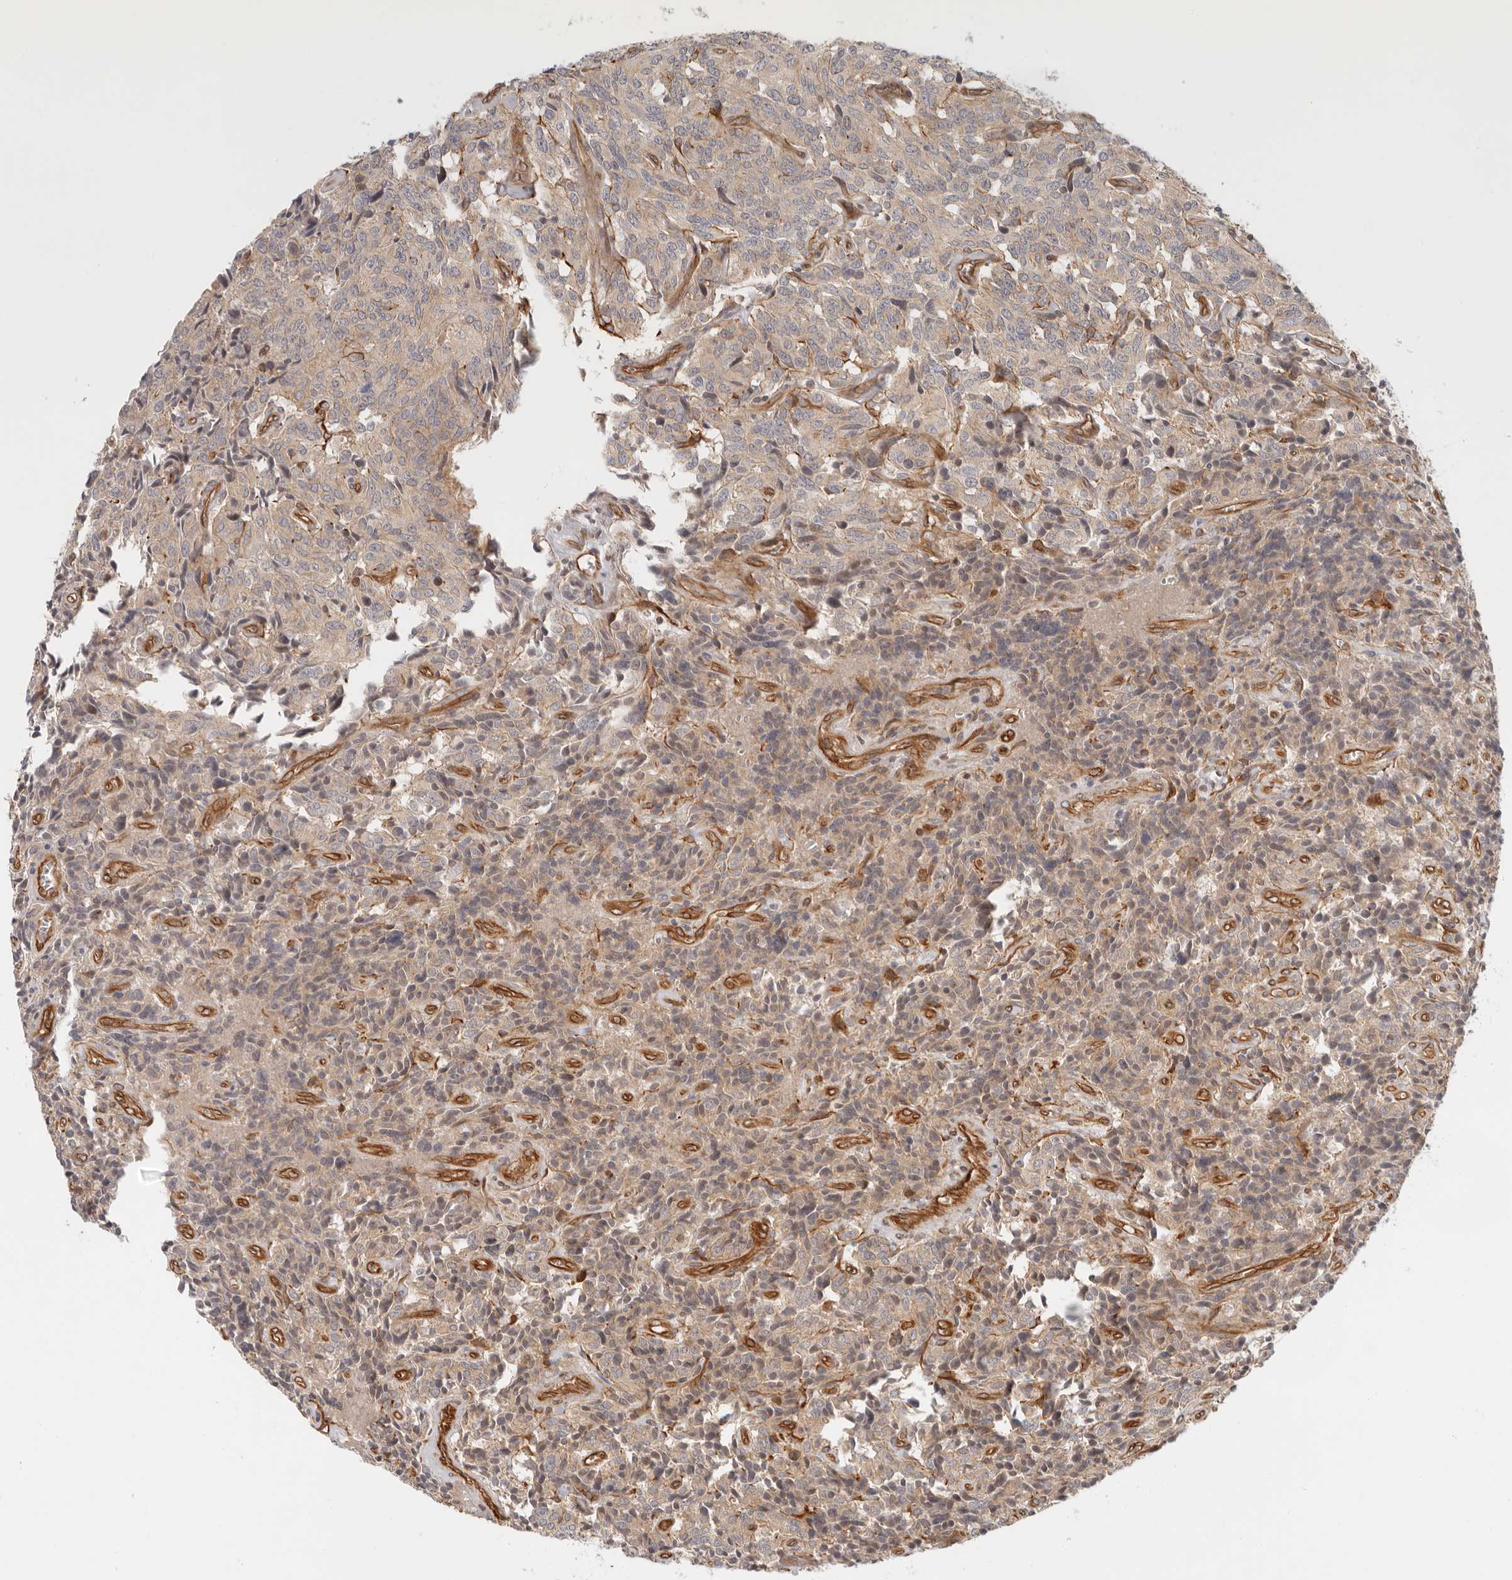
{"staining": {"intensity": "weak", "quantity": "25%-75%", "location": "cytoplasmic/membranous"}, "tissue": "carcinoid", "cell_type": "Tumor cells", "image_type": "cancer", "snomed": [{"axis": "morphology", "description": "Carcinoid, malignant, NOS"}, {"axis": "topography", "description": "Lung"}], "caption": "Immunohistochemical staining of carcinoid (malignant) exhibits low levels of weak cytoplasmic/membranous expression in approximately 25%-75% of tumor cells.", "gene": "UFSP1", "patient": {"sex": "female", "age": 46}}